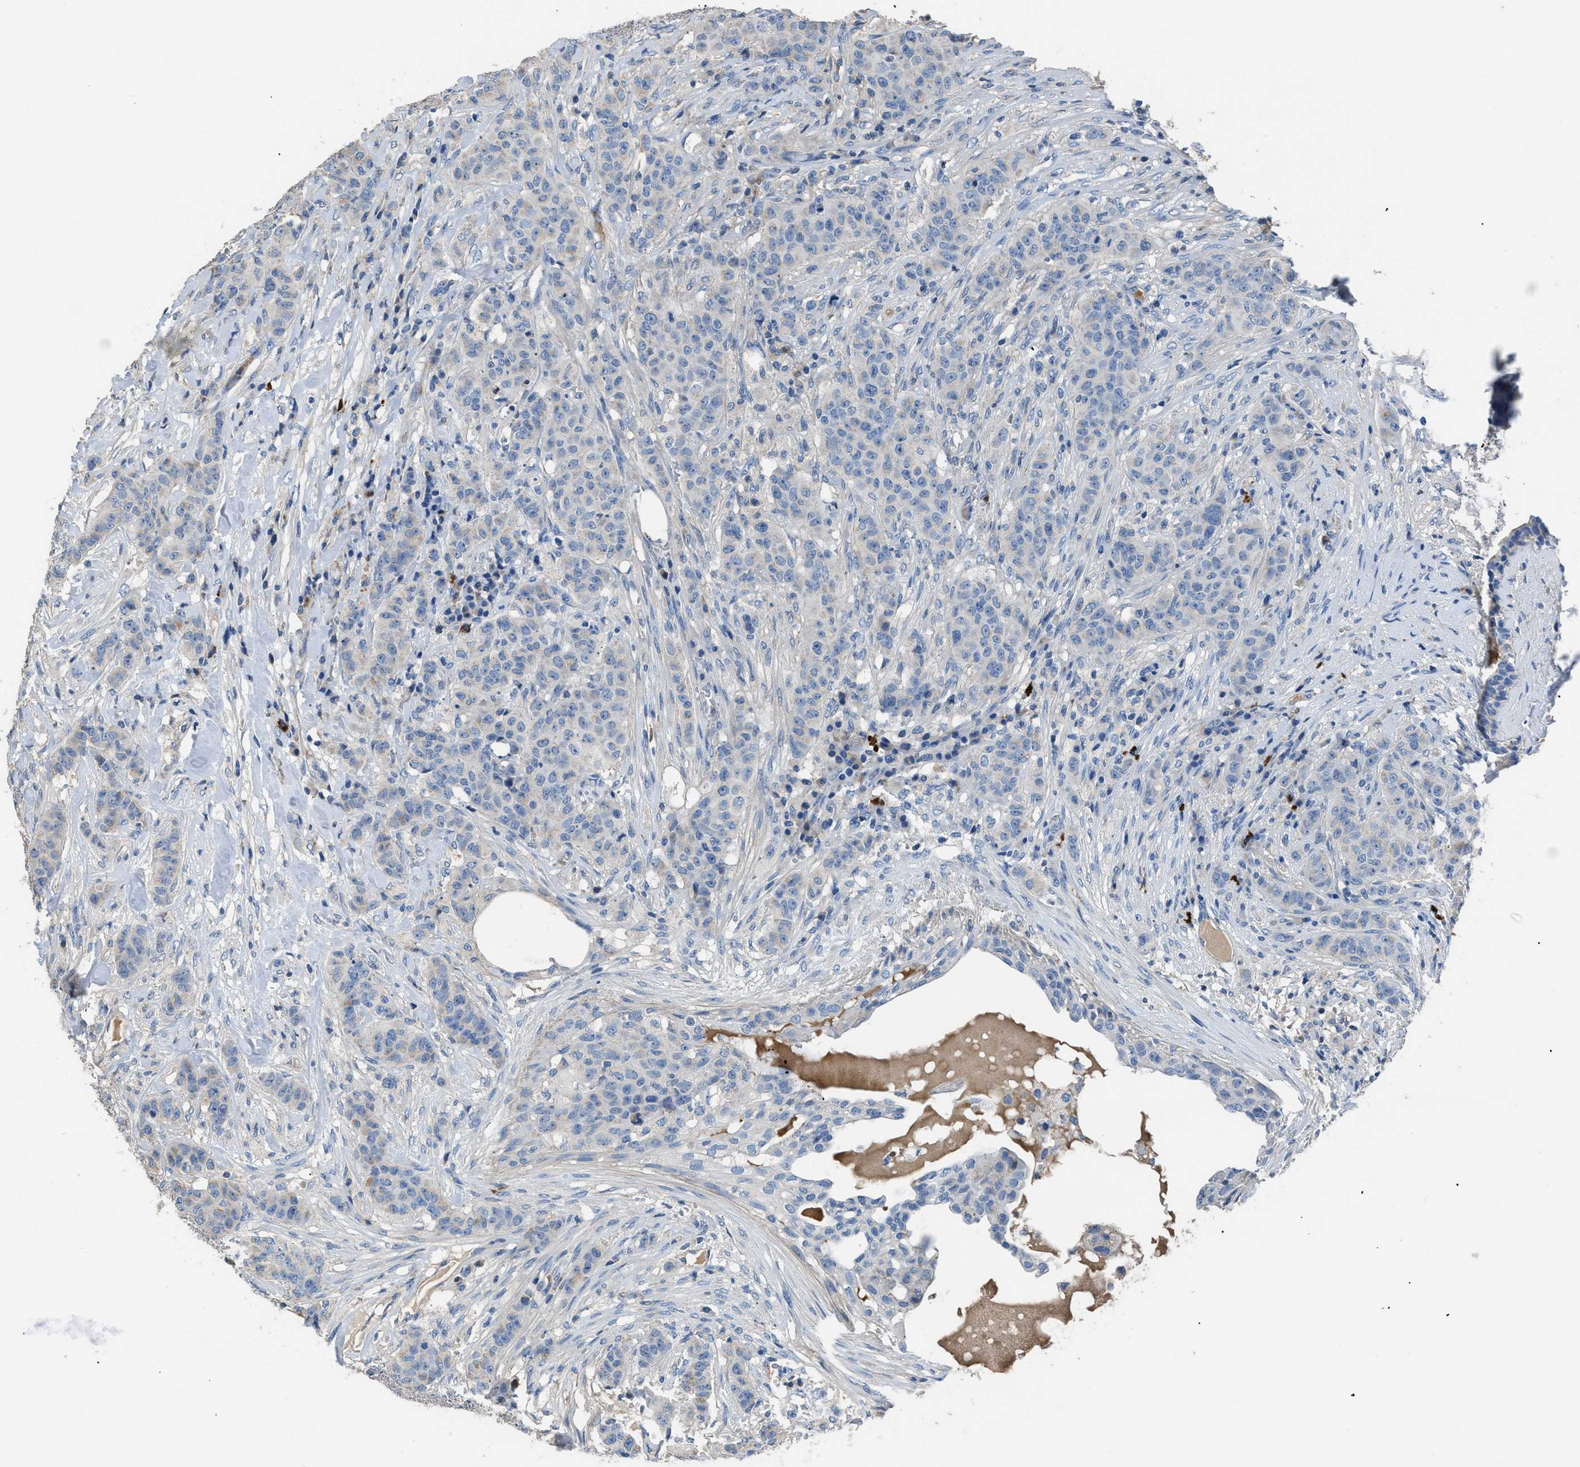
{"staining": {"intensity": "negative", "quantity": "none", "location": "none"}, "tissue": "breast cancer", "cell_type": "Tumor cells", "image_type": "cancer", "snomed": [{"axis": "morphology", "description": "Normal tissue, NOS"}, {"axis": "morphology", "description": "Duct carcinoma"}, {"axis": "topography", "description": "Breast"}], "caption": "An IHC image of breast cancer is shown. There is no staining in tumor cells of breast cancer.", "gene": "SGCZ", "patient": {"sex": "female", "age": 40}}